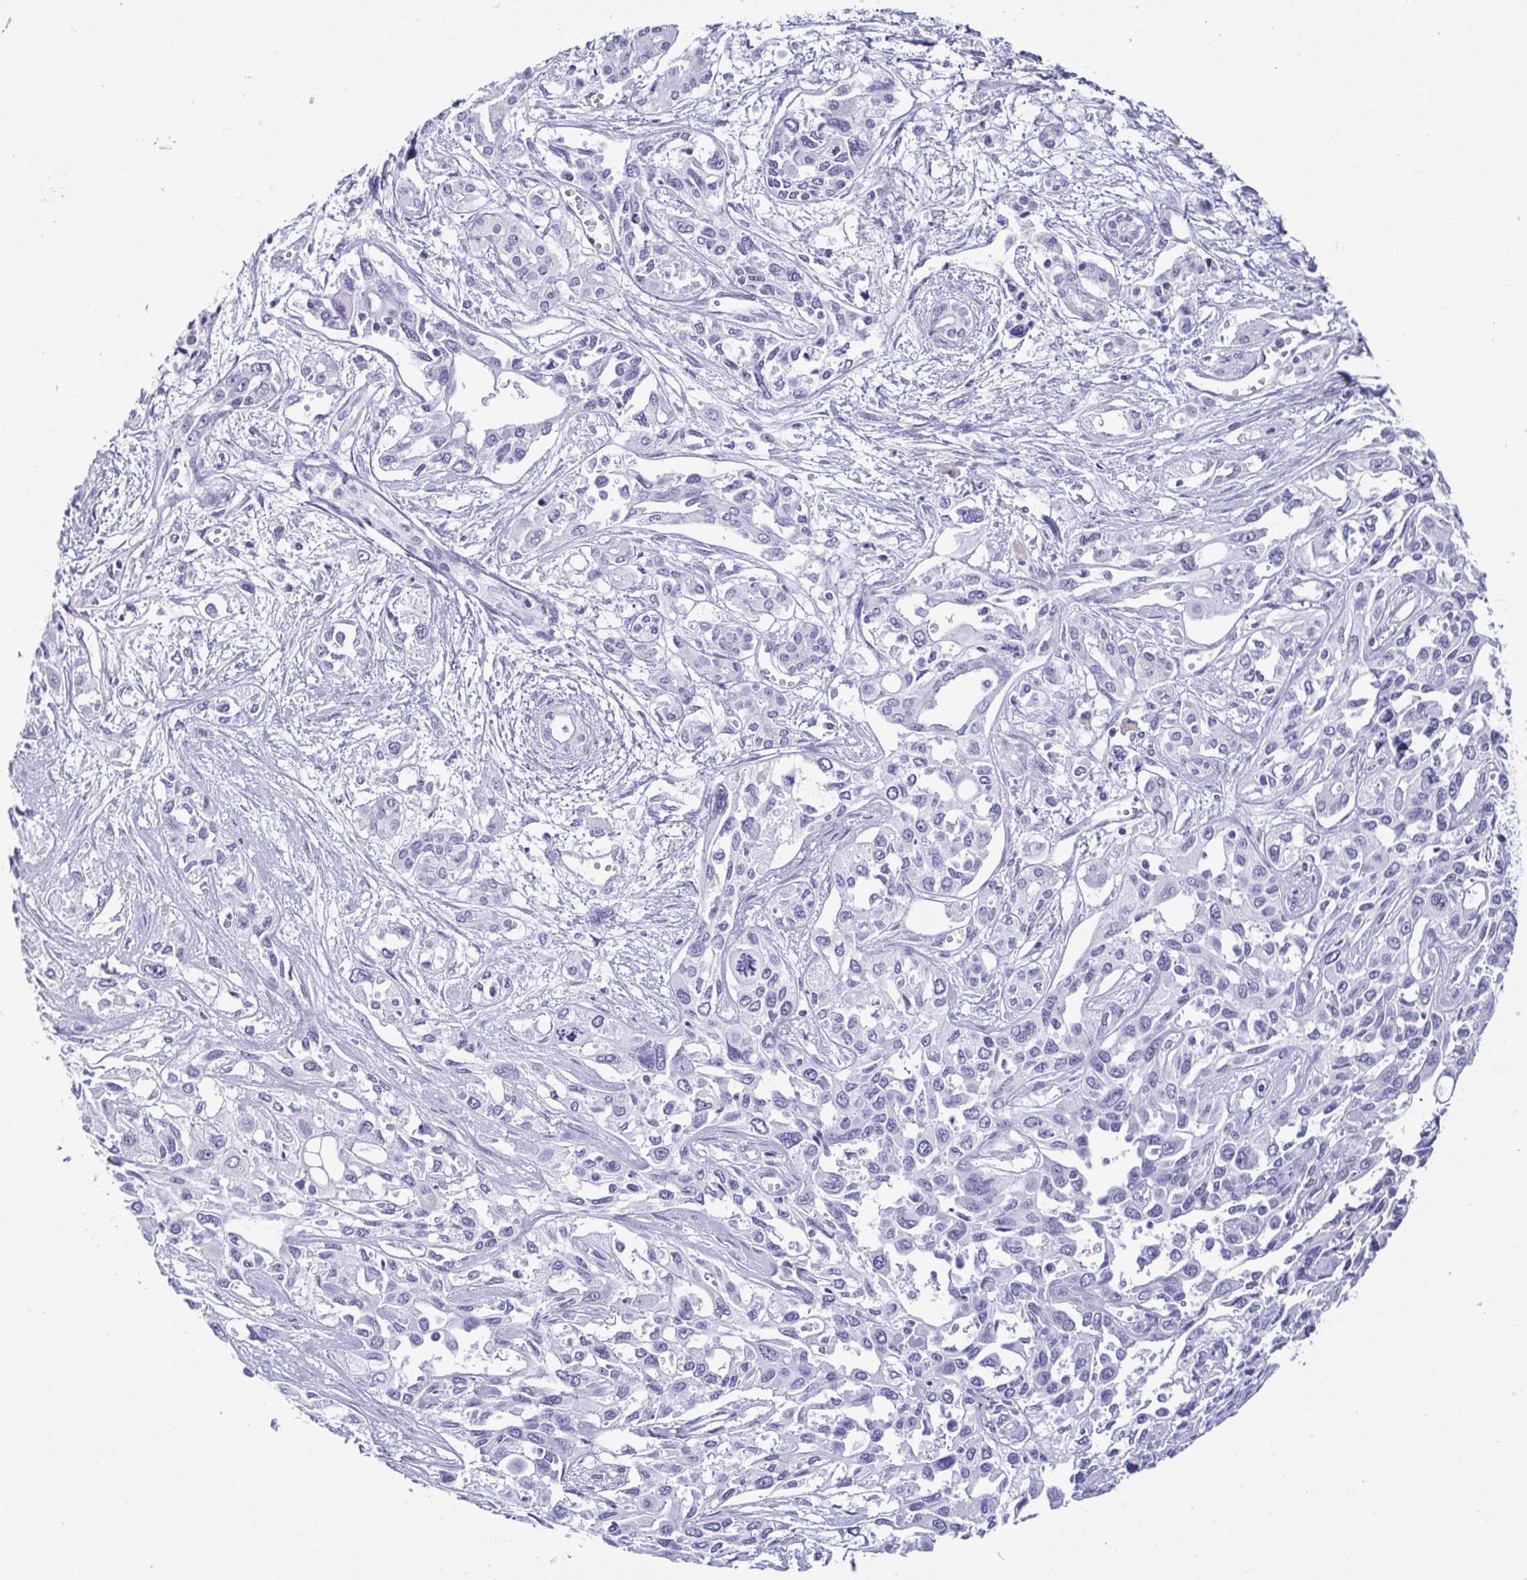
{"staining": {"intensity": "negative", "quantity": "none", "location": "none"}, "tissue": "pancreatic cancer", "cell_type": "Tumor cells", "image_type": "cancer", "snomed": [{"axis": "morphology", "description": "Adenocarcinoma, NOS"}, {"axis": "topography", "description": "Pancreas"}], "caption": "A micrograph of human adenocarcinoma (pancreatic) is negative for staining in tumor cells. The staining was performed using DAB (3,3'-diaminobenzidine) to visualize the protein expression in brown, while the nuclei were stained in blue with hematoxylin (Magnification: 20x).", "gene": "CD164L2", "patient": {"sex": "female", "age": 55}}